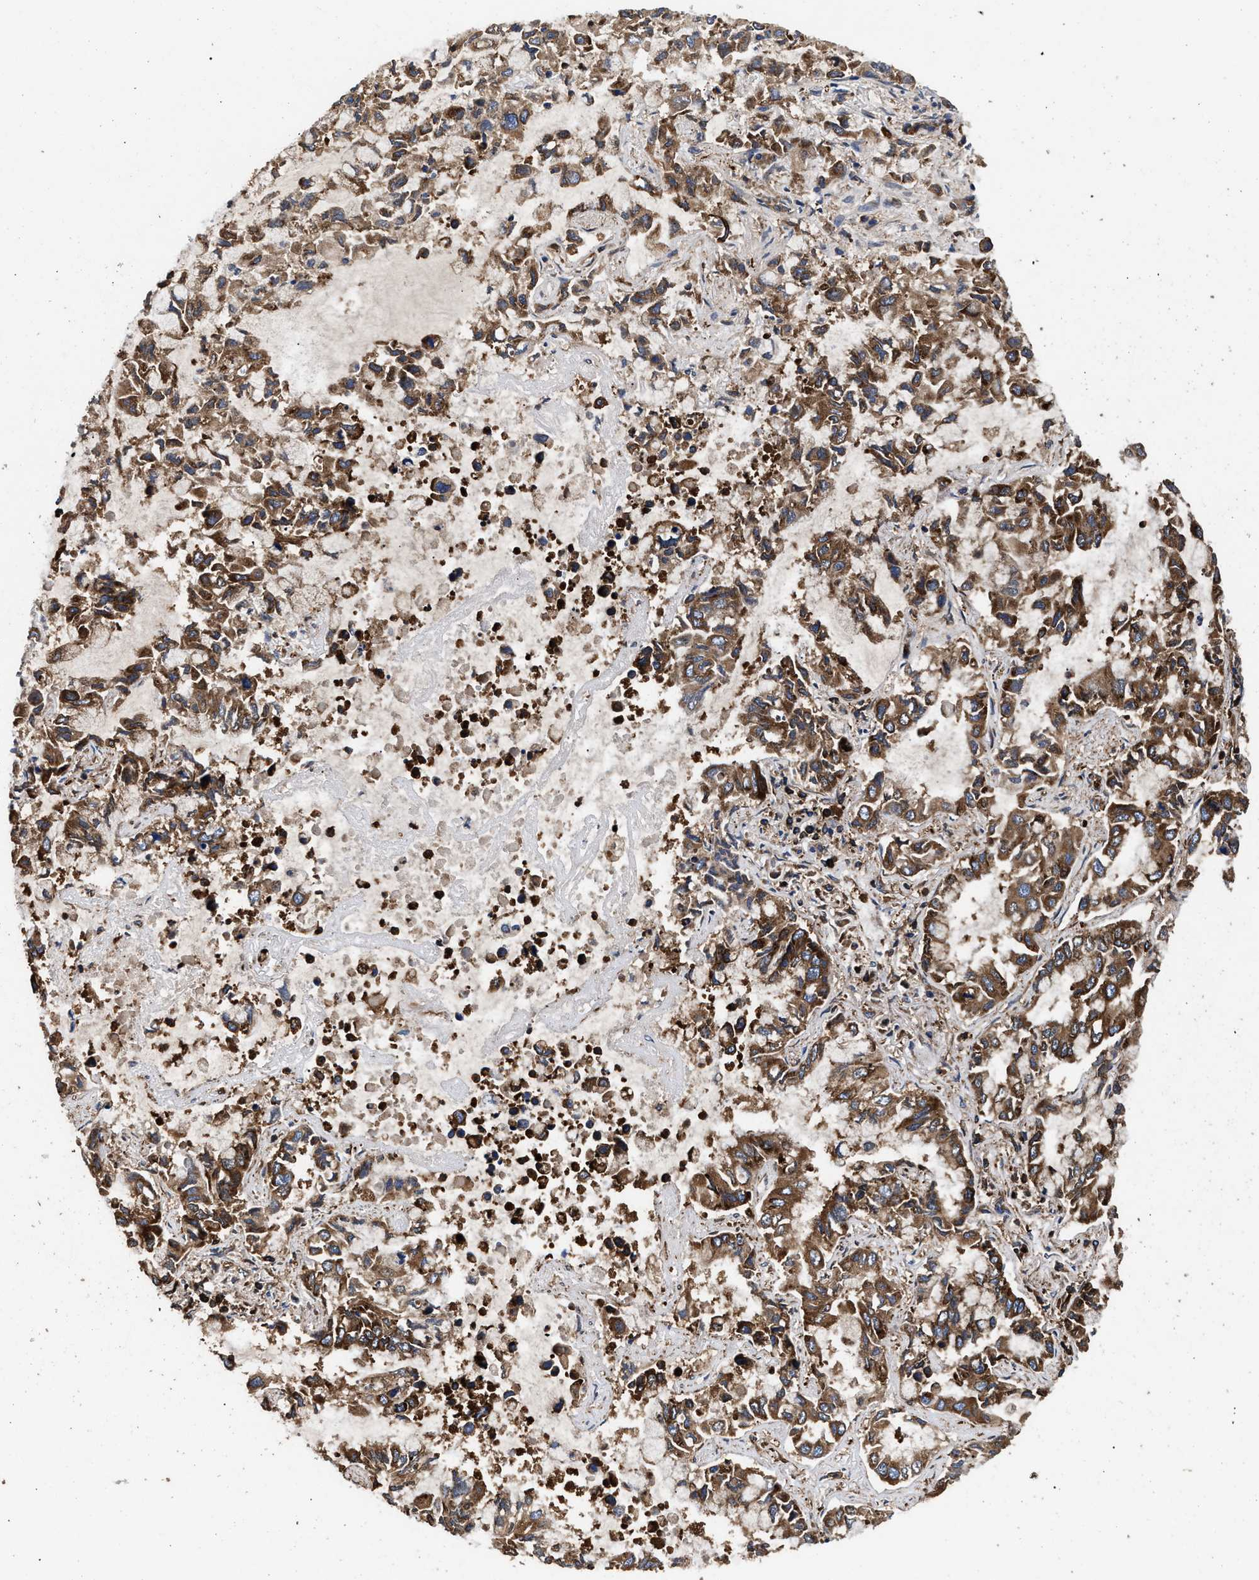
{"staining": {"intensity": "moderate", "quantity": ">75%", "location": "cytoplasmic/membranous"}, "tissue": "lung cancer", "cell_type": "Tumor cells", "image_type": "cancer", "snomed": [{"axis": "morphology", "description": "Adenocarcinoma, NOS"}, {"axis": "topography", "description": "Lung"}], "caption": "Moderate cytoplasmic/membranous protein positivity is seen in about >75% of tumor cells in lung cancer (adenocarcinoma).", "gene": "KYAT1", "patient": {"sex": "male", "age": 64}}